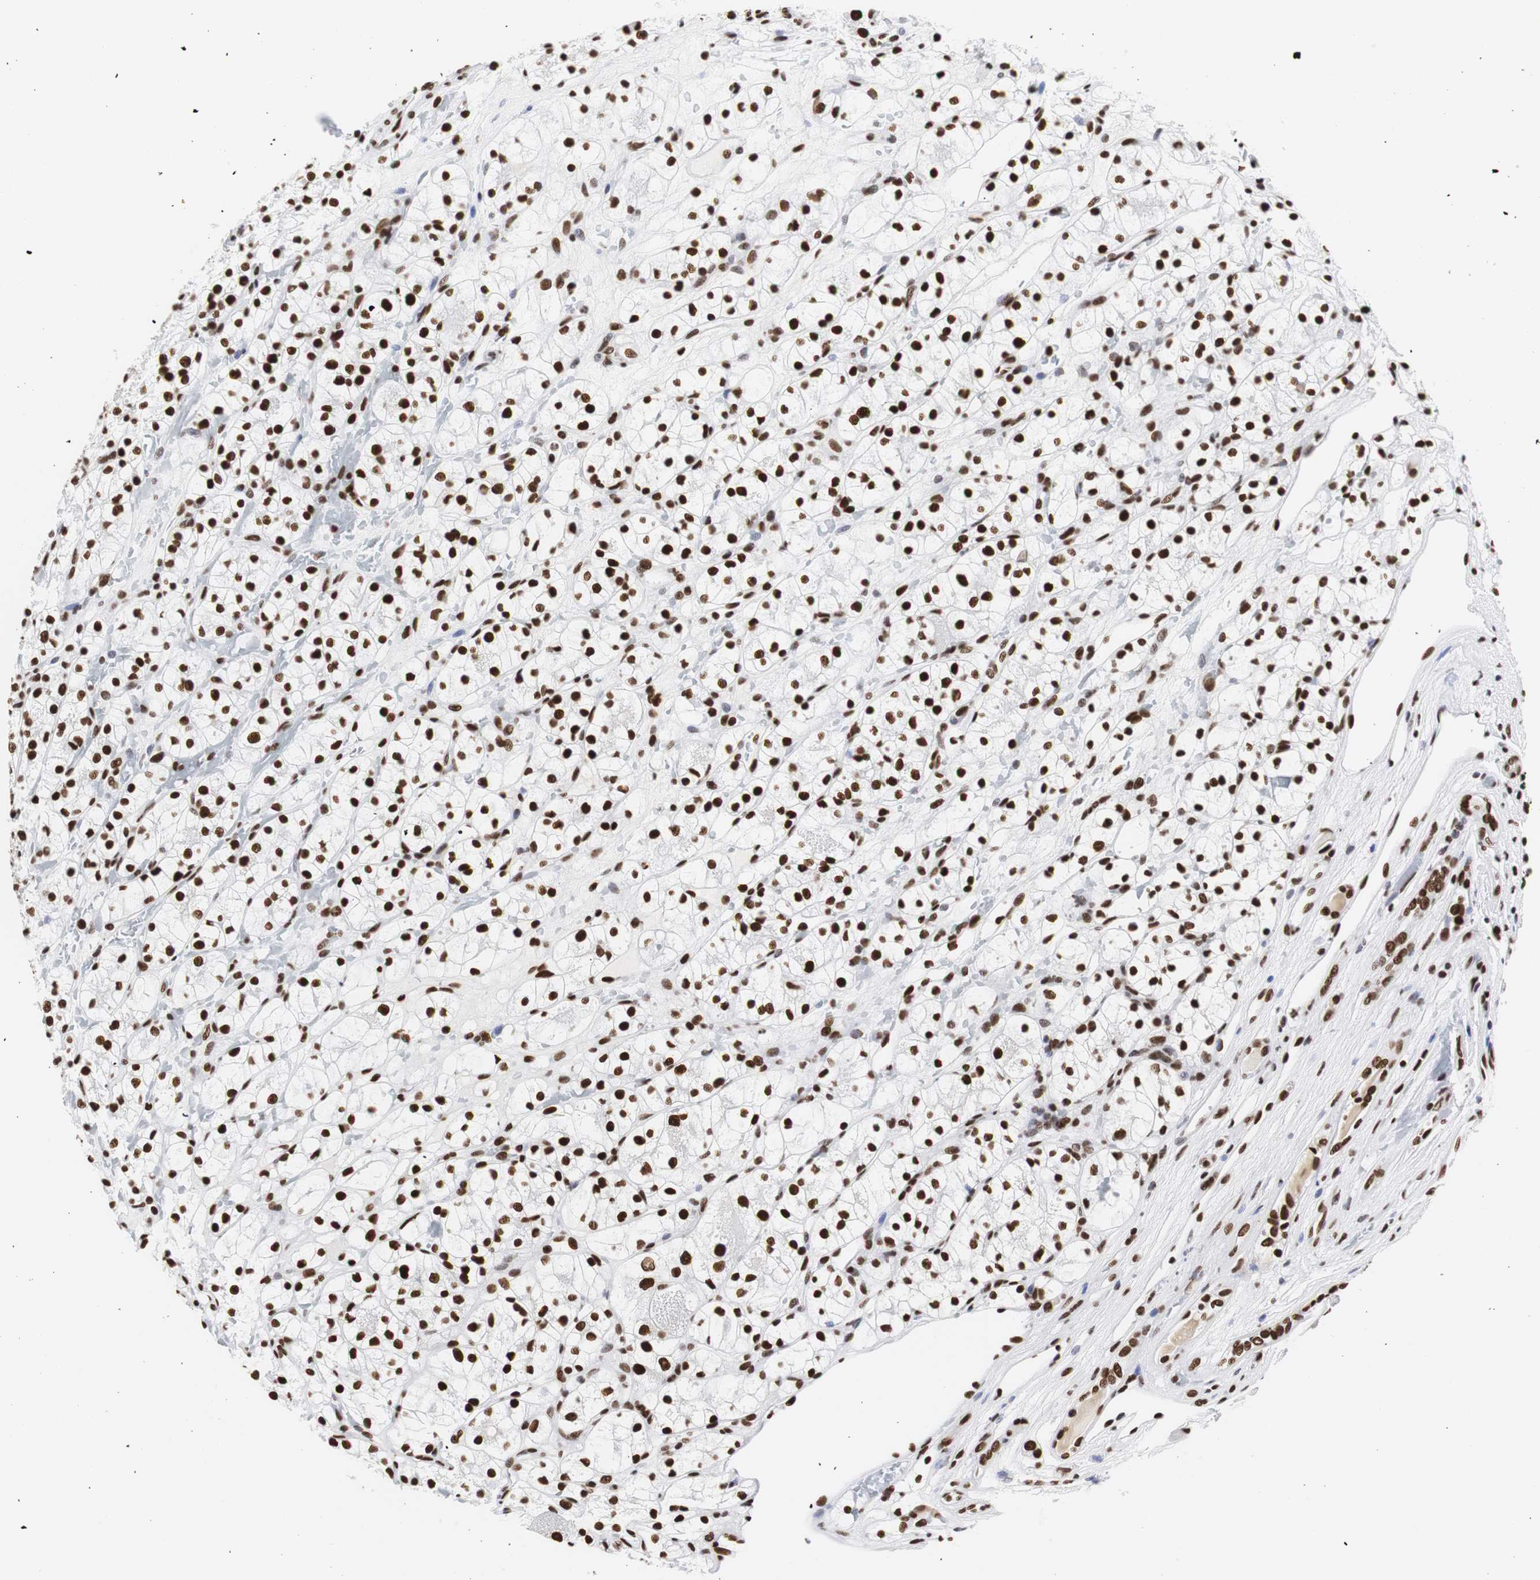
{"staining": {"intensity": "strong", "quantity": ">75%", "location": "nuclear"}, "tissue": "renal cancer", "cell_type": "Tumor cells", "image_type": "cancer", "snomed": [{"axis": "morphology", "description": "Adenocarcinoma, NOS"}, {"axis": "topography", "description": "Kidney"}], "caption": "Approximately >75% of tumor cells in human renal adenocarcinoma demonstrate strong nuclear protein positivity as visualized by brown immunohistochemical staining.", "gene": "HNRNPH2", "patient": {"sex": "female", "age": 60}}